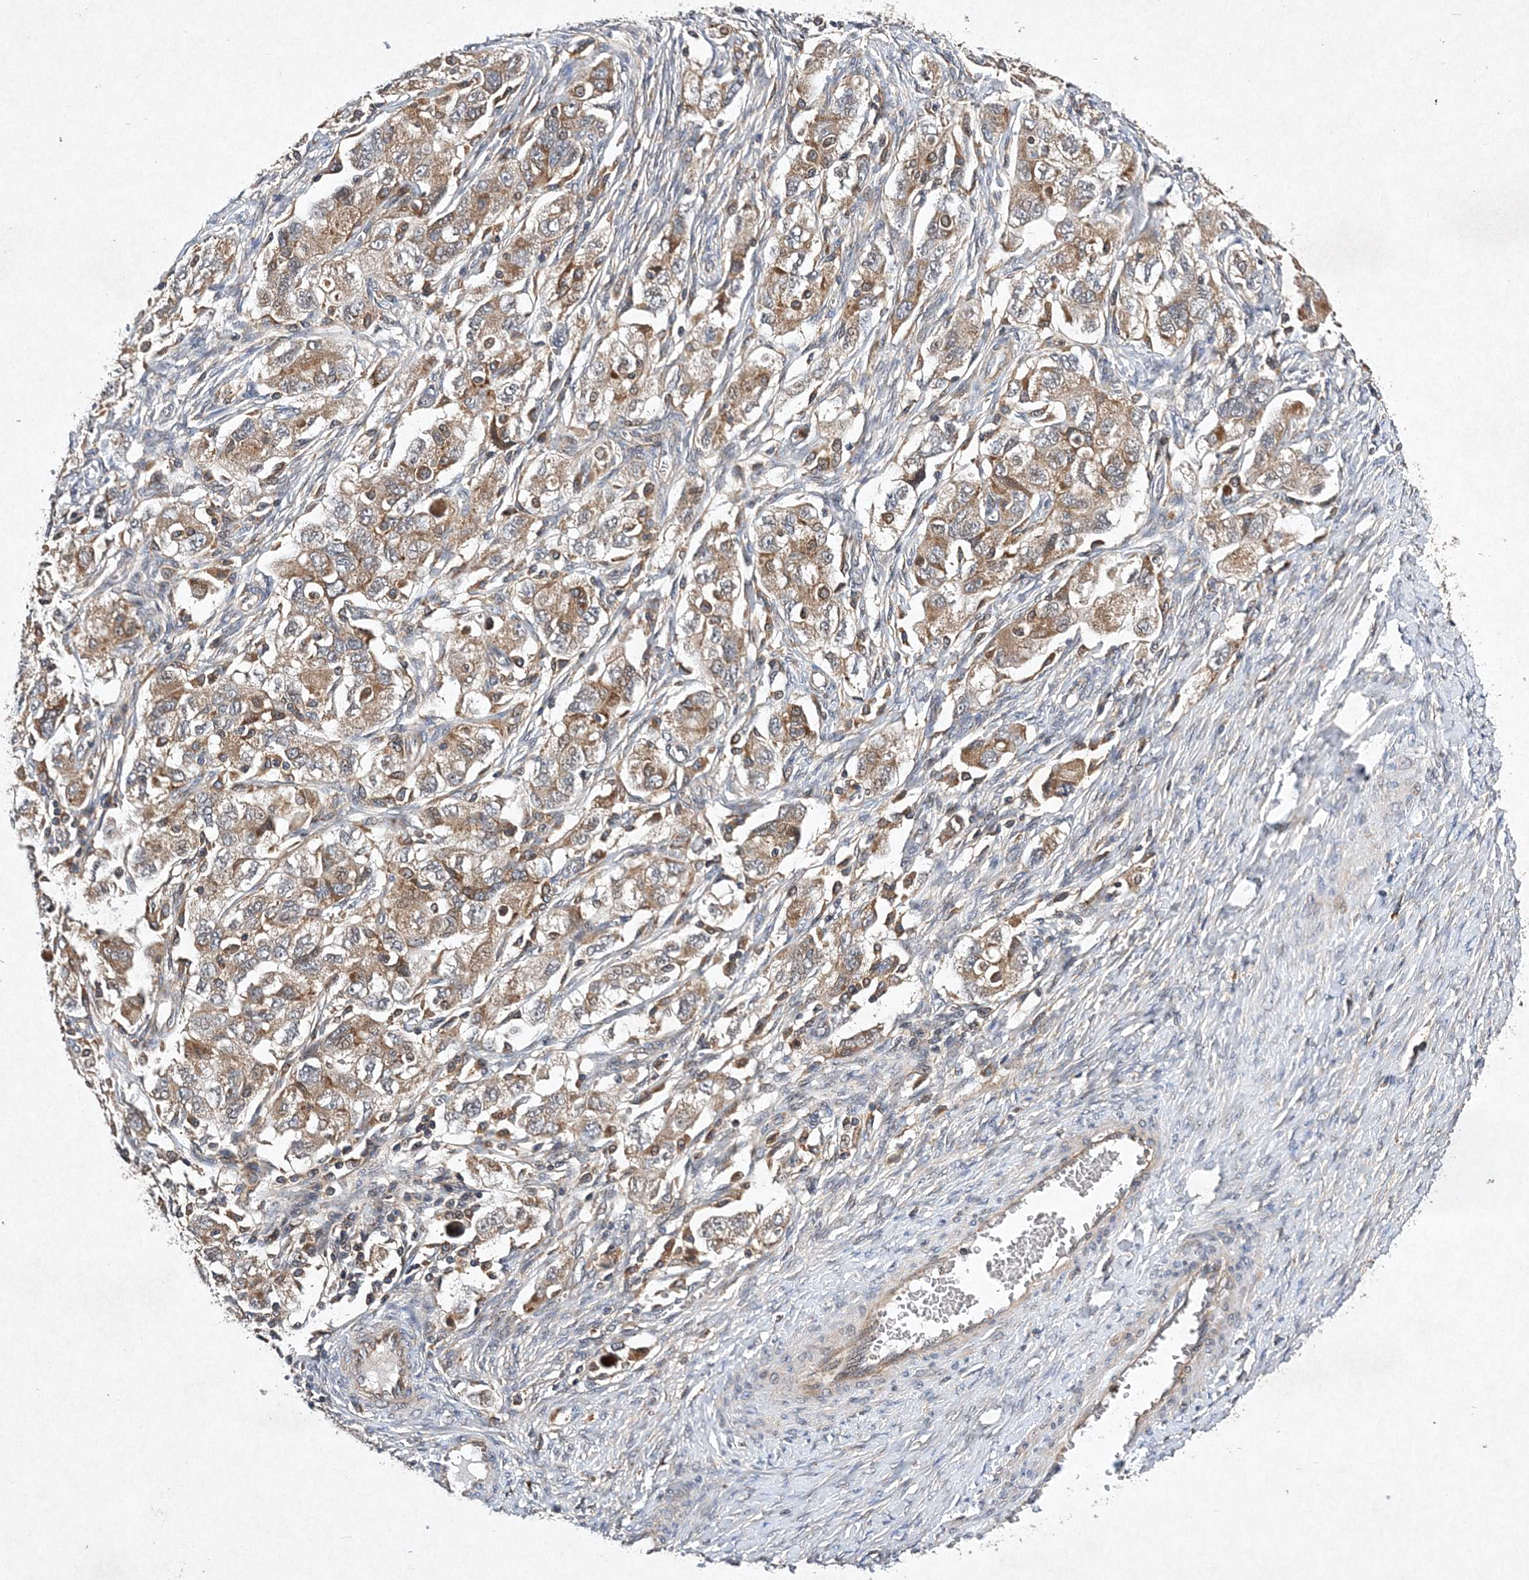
{"staining": {"intensity": "moderate", "quantity": ">75%", "location": "cytoplasmic/membranous"}, "tissue": "ovarian cancer", "cell_type": "Tumor cells", "image_type": "cancer", "snomed": [{"axis": "morphology", "description": "Carcinoma, NOS"}, {"axis": "morphology", "description": "Cystadenocarcinoma, serous, NOS"}, {"axis": "topography", "description": "Ovary"}], "caption": "IHC of human carcinoma (ovarian) shows medium levels of moderate cytoplasmic/membranous positivity in about >75% of tumor cells. The protein of interest is stained brown, and the nuclei are stained in blue (DAB IHC with brightfield microscopy, high magnification).", "gene": "PROSER1", "patient": {"sex": "female", "age": 69}}